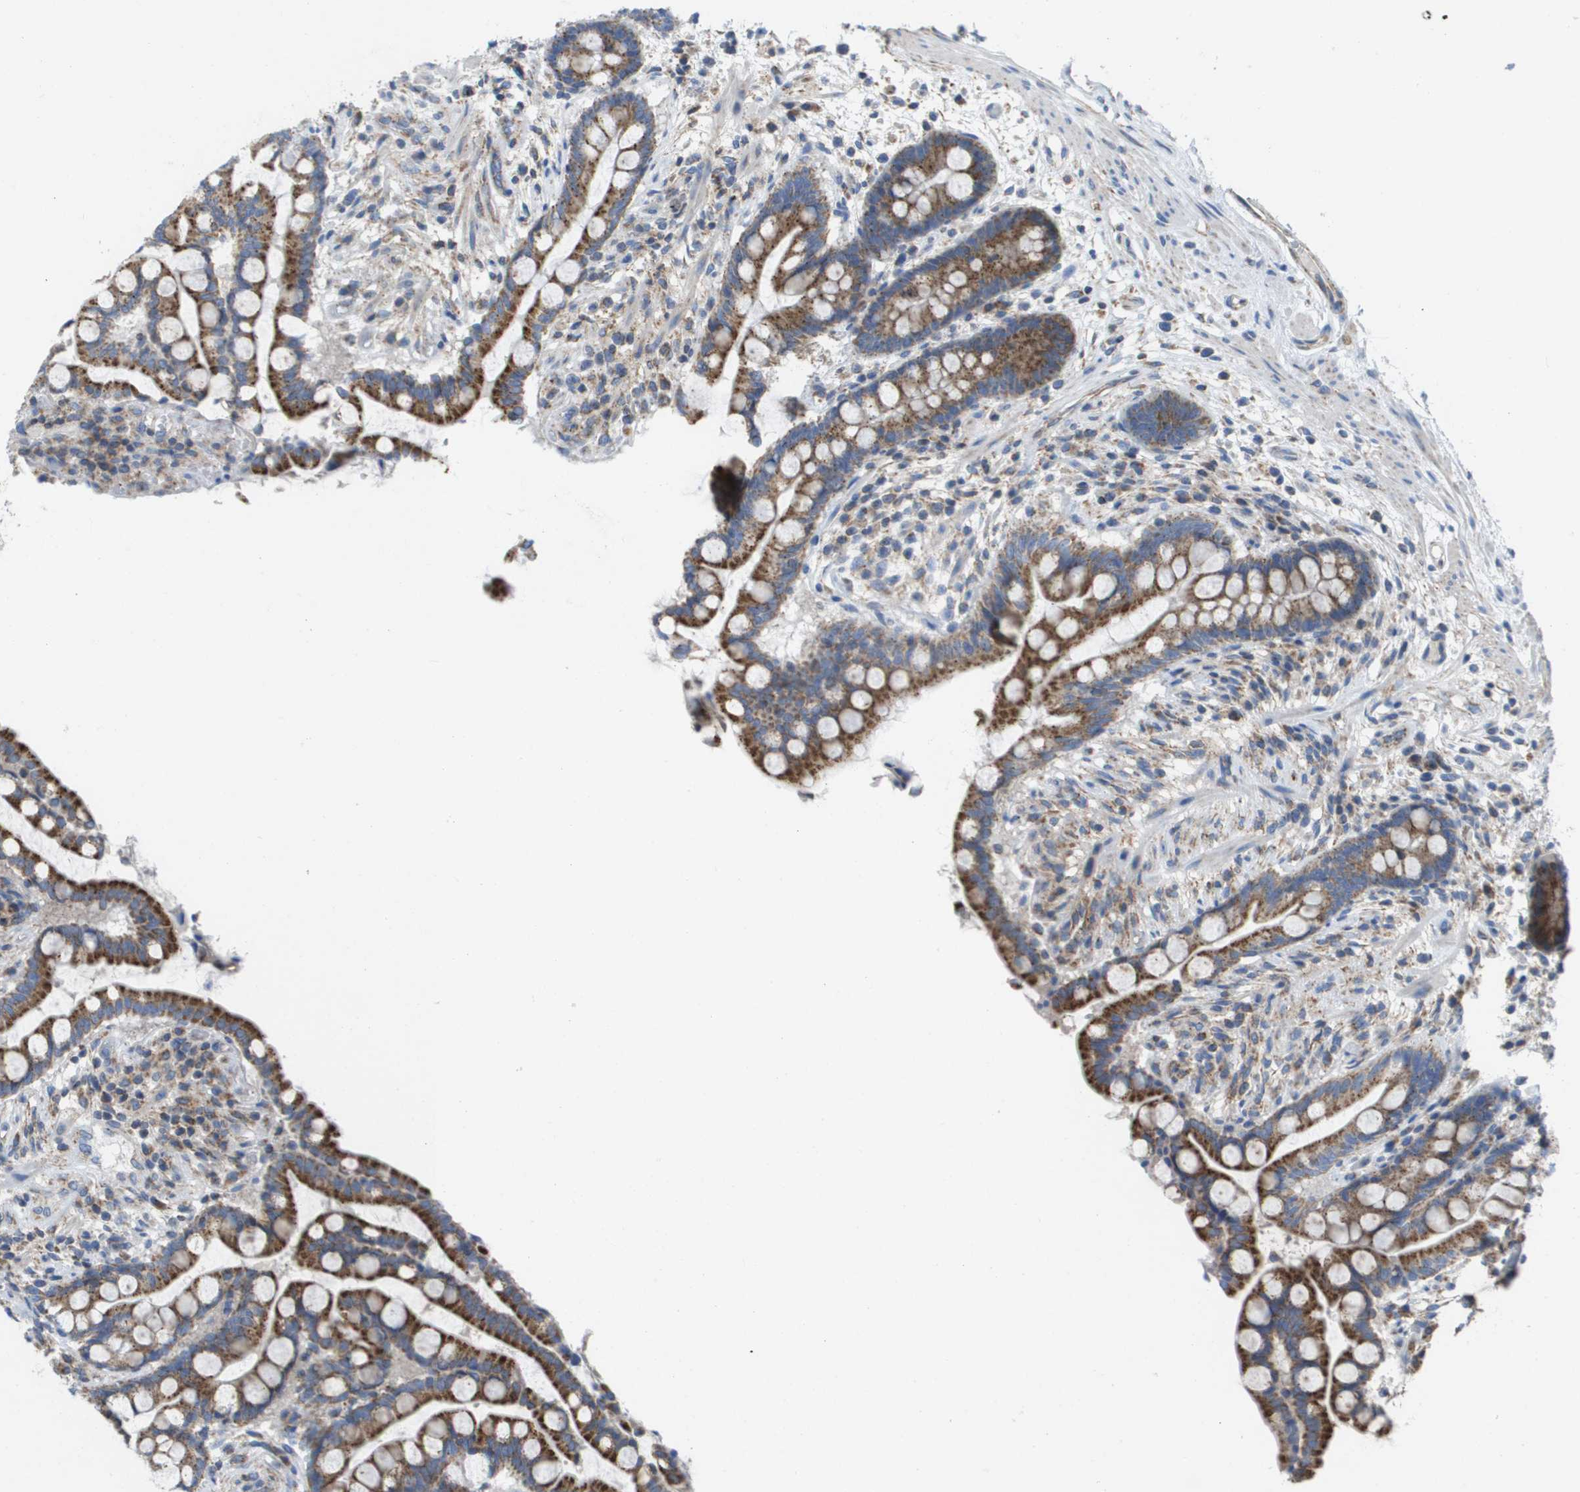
{"staining": {"intensity": "negative", "quantity": "none", "location": "none"}, "tissue": "colon", "cell_type": "Endothelial cells", "image_type": "normal", "snomed": [{"axis": "morphology", "description": "Normal tissue, NOS"}, {"axis": "topography", "description": "Colon"}], "caption": "Photomicrograph shows no protein staining in endothelial cells of normal colon.", "gene": "FIS1", "patient": {"sex": "male", "age": 73}}